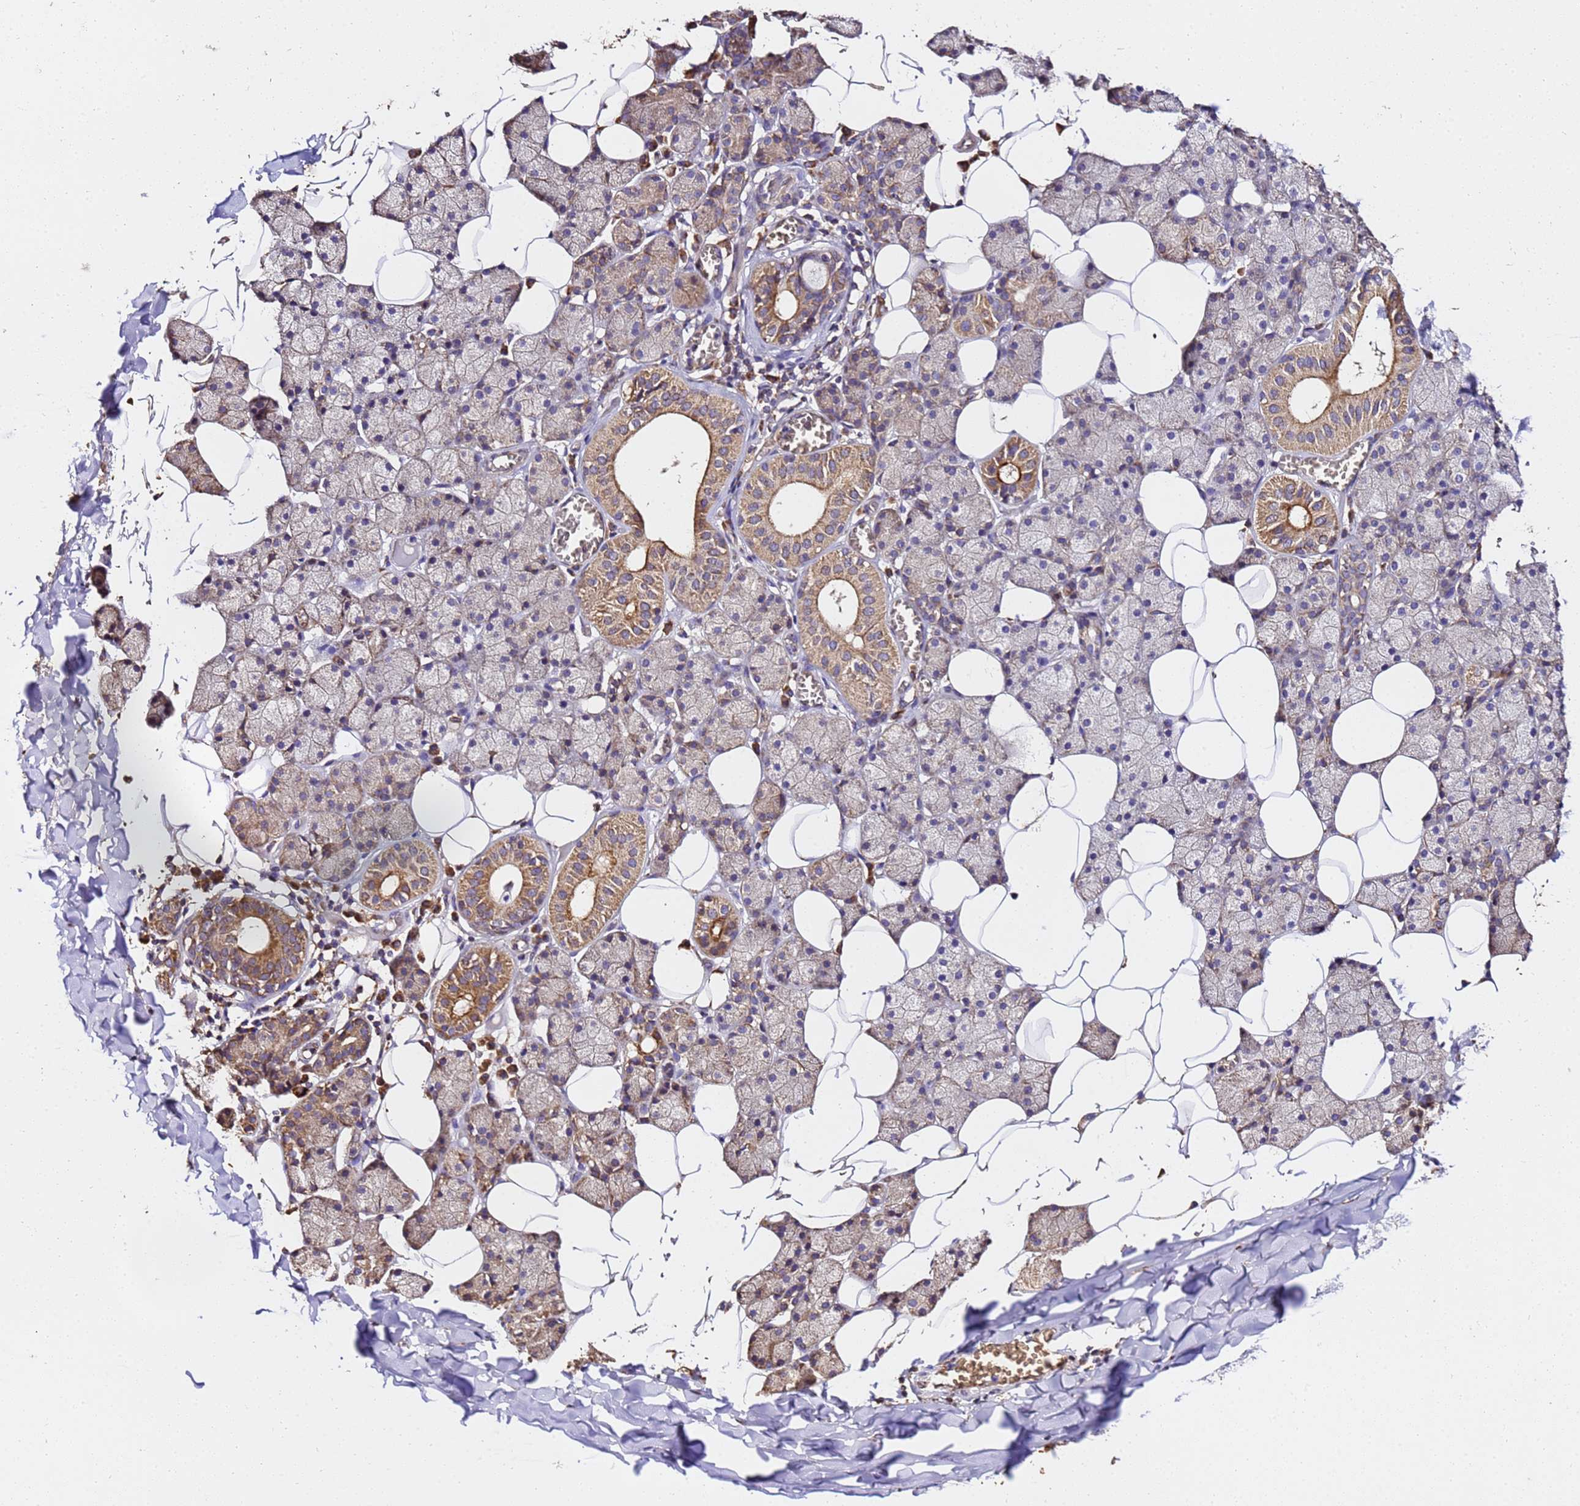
{"staining": {"intensity": "moderate", "quantity": "25%-75%", "location": "cytoplasmic/membranous"}, "tissue": "salivary gland", "cell_type": "Glandular cells", "image_type": "normal", "snomed": [{"axis": "morphology", "description": "Normal tissue, NOS"}, {"axis": "topography", "description": "Salivary gland"}], "caption": "Unremarkable salivary gland displays moderate cytoplasmic/membranous staining in approximately 25%-75% of glandular cells.", "gene": "LRRIQ1", "patient": {"sex": "female", "age": 33}}